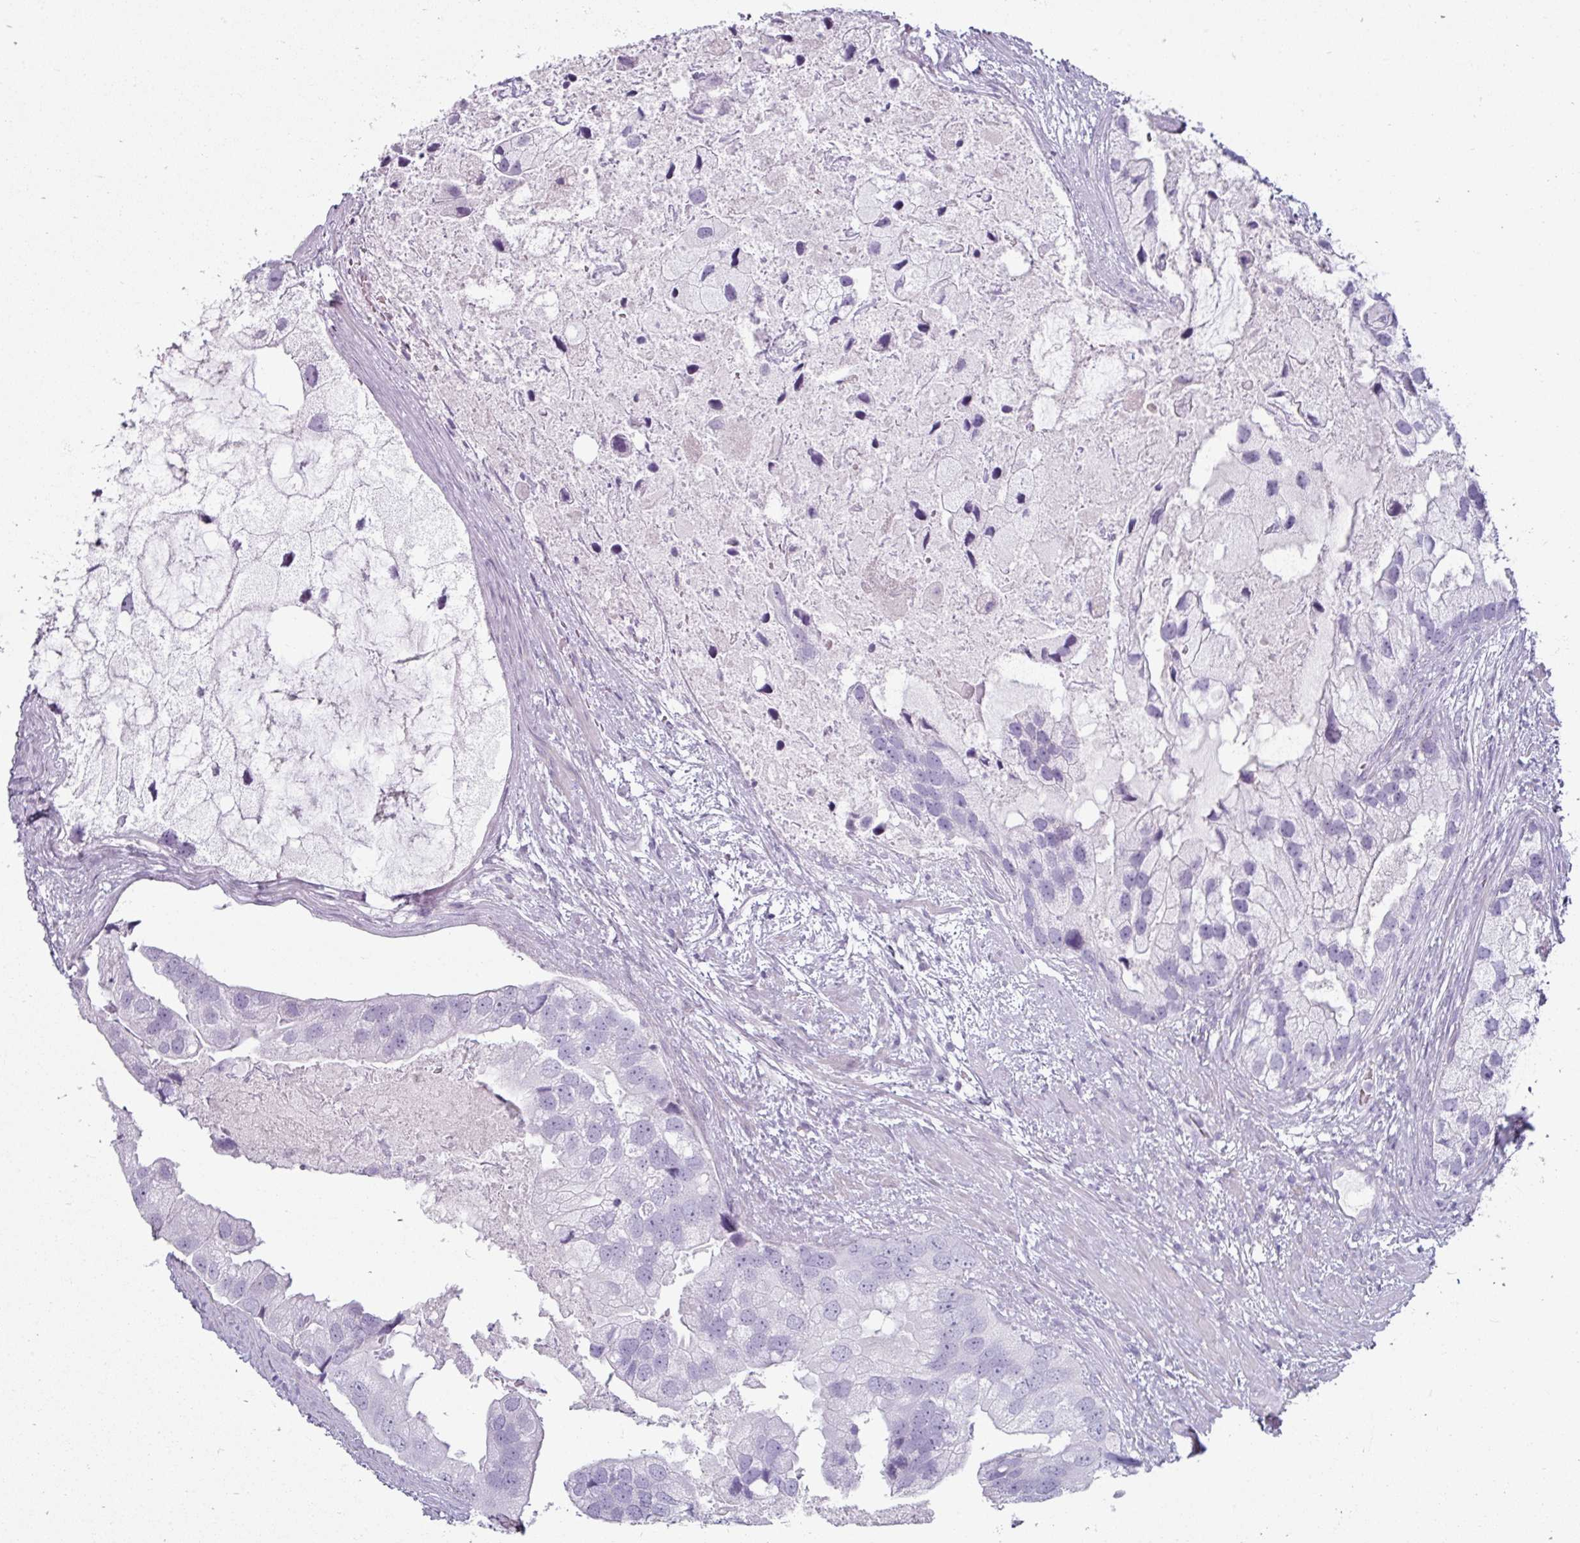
{"staining": {"intensity": "negative", "quantity": "none", "location": "none"}, "tissue": "prostate cancer", "cell_type": "Tumor cells", "image_type": "cancer", "snomed": [{"axis": "morphology", "description": "Adenocarcinoma, High grade"}, {"axis": "topography", "description": "Prostate"}], "caption": "Immunohistochemical staining of prostate adenocarcinoma (high-grade) demonstrates no significant expression in tumor cells.", "gene": "CLCA1", "patient": {"sex": "male", "age": 62}}